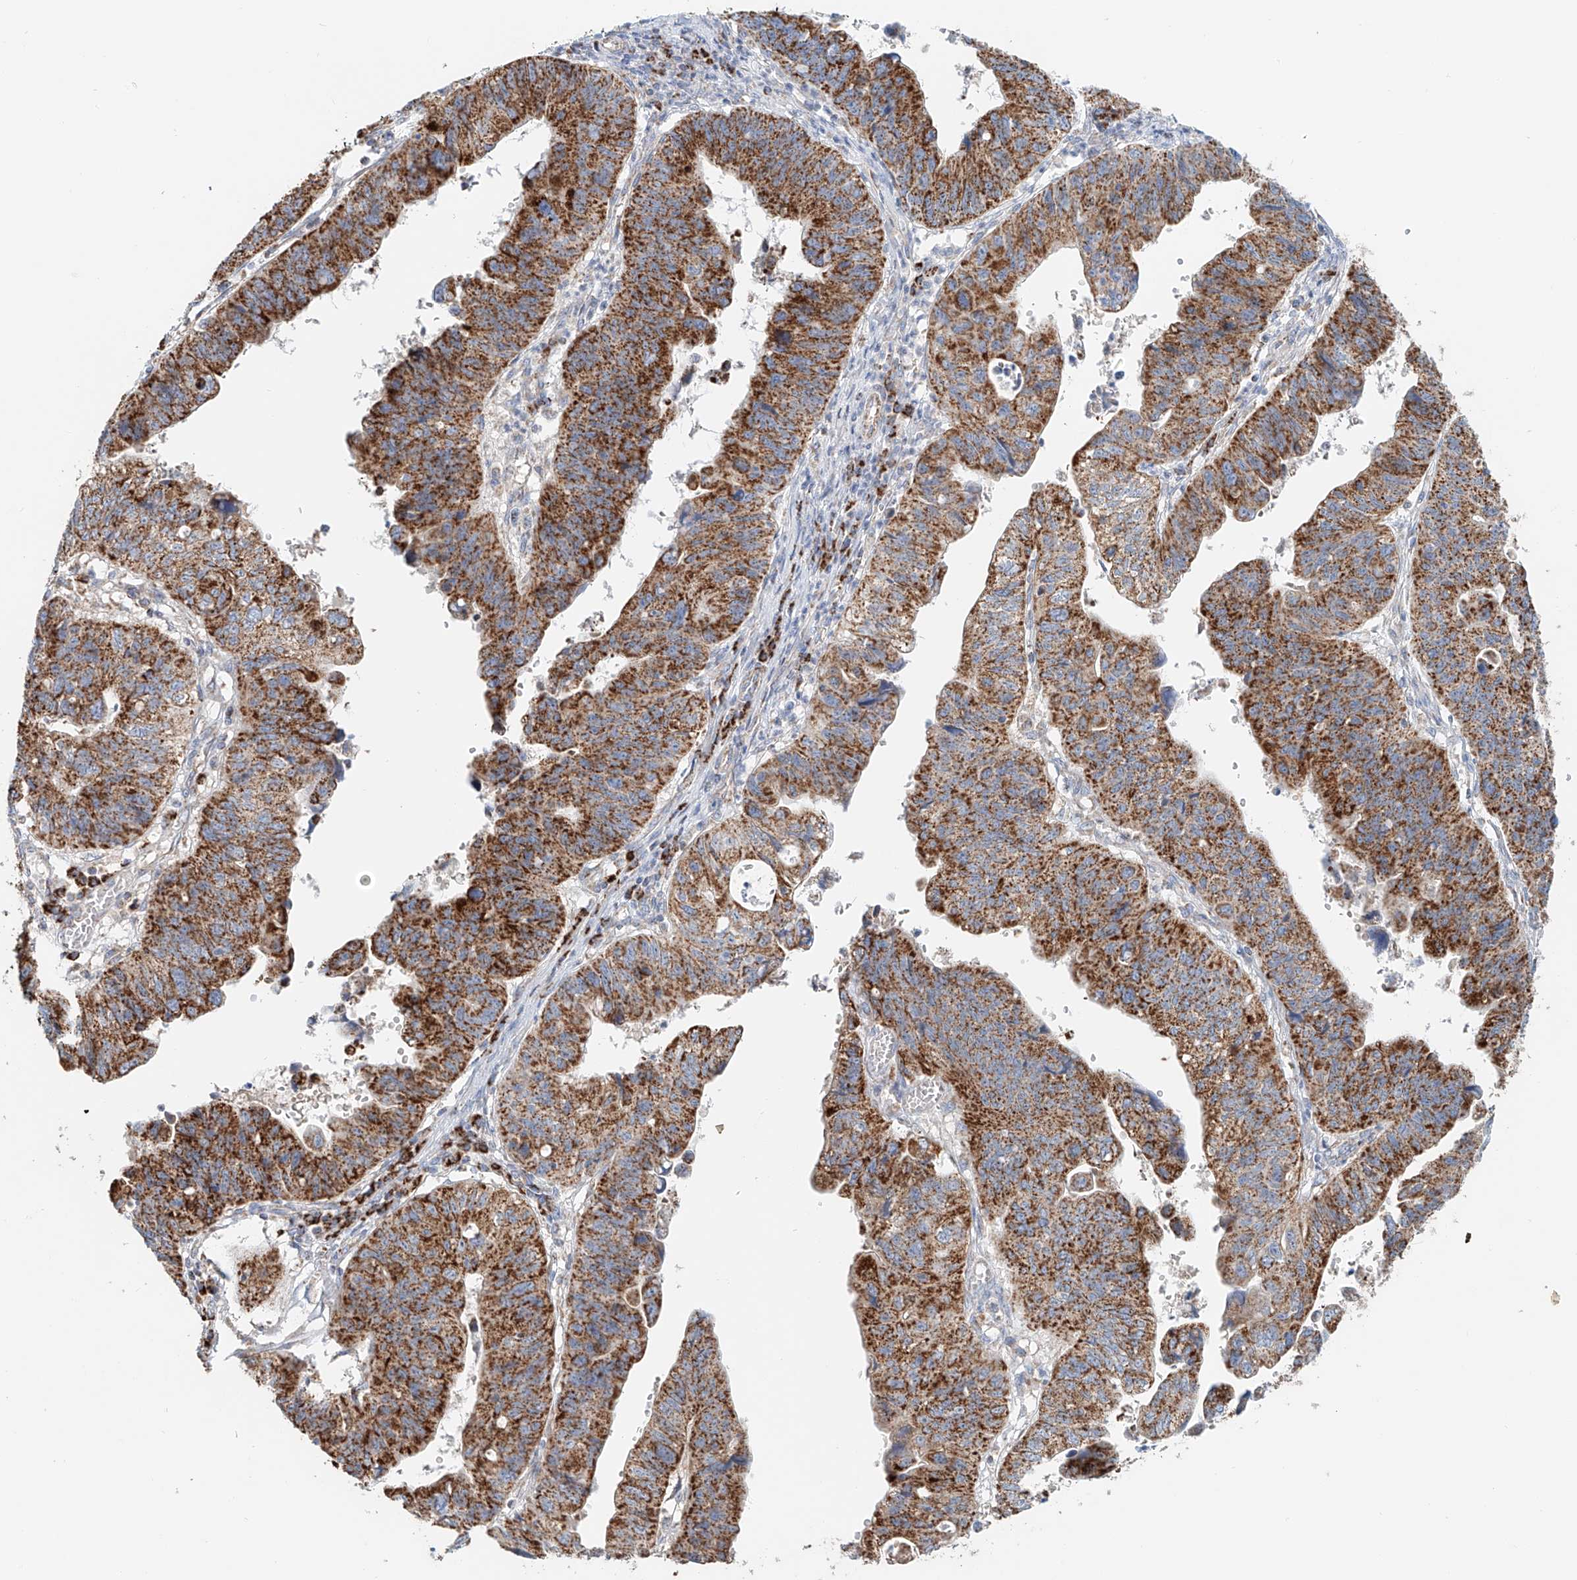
{"staining": {"intensity": "strong", "quantity": ">75%", "location": "cytoplasmic/membranous"}, "tissue": "stomach cancer", "cell_type": "Tumor cells", "image_type": "cancer", "snomed": [{"axis": "morphology", "description": "Adenocarcinoma, NOS"}, {"axis": "topography", "description": "Stomach"}], "caption": "A high-resolution image shows IHC staining of stomach adenocarcinoma, which displays strong cytoplasmic/membranous staining in approximately >75% of tumor cells.", "gene": "CARD10", "patient": {"sex": "male", "age": 59}}